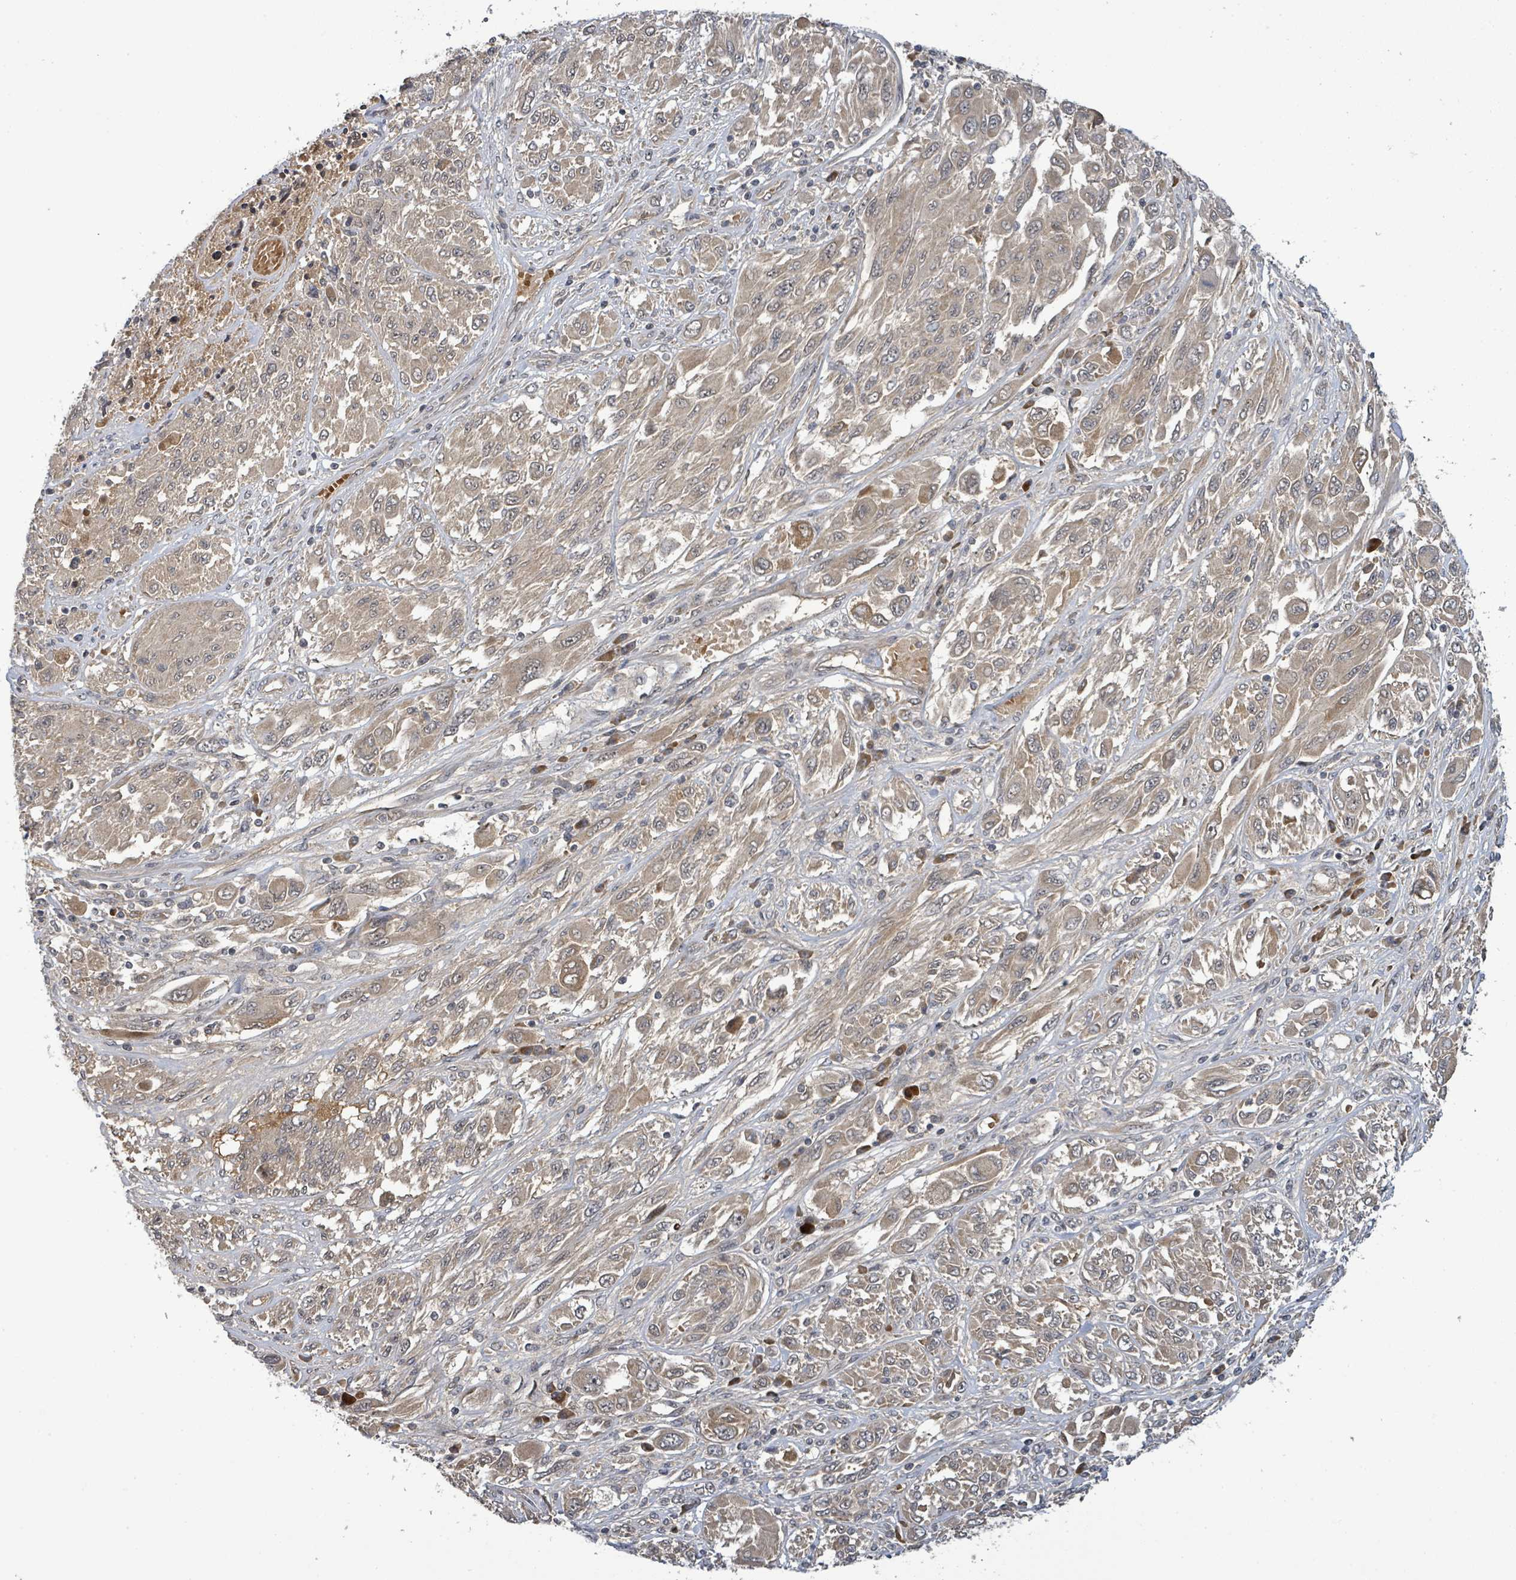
{"staining": {"intensity": "weak", "quantity": ">75%", "location": "cytoplasmic/membranous"}, "tissue": "melanoma", "cell_type": "Tumor cells", "image_type": "cancer", "snomed": [{"axis": "morphology", "description": "Malignant melanoma, NOS"}, {"axis": "topography", "description": "Skin"}], "caption": "Protein analysis of melanoma tissue shows weak cytoplasmic/membranous staining in about >75% of tumor cells. (brown staining indicates protein expression, while blue staining denotes nuclei).", "gene": "ITGA11", "patient": {"sex": "female", "age": 91}}